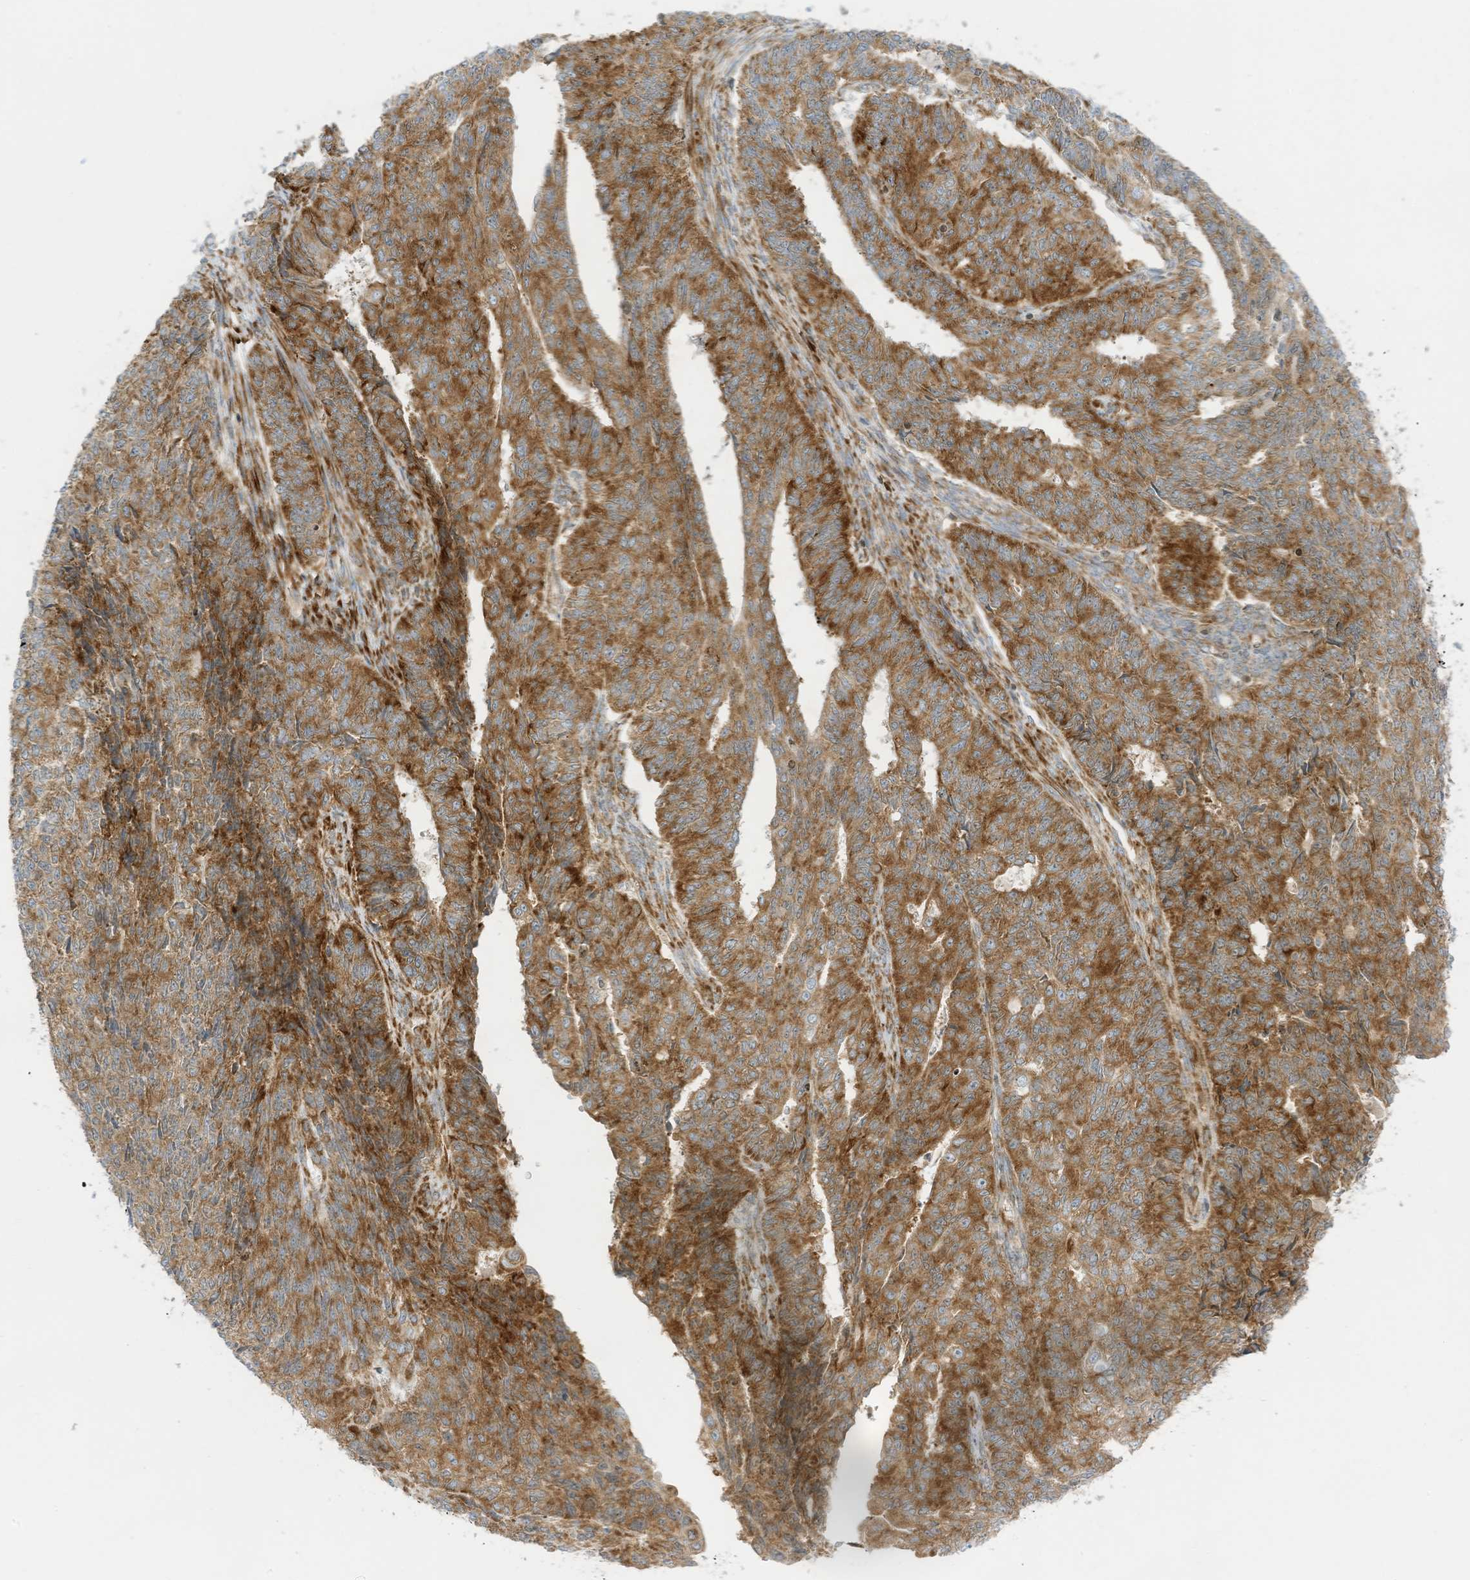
{"staining": {"intensity": "strong", "quantity": ">75%", "location": "cytoplasmic/membranous"}, "tissue": "endometrial cancer", "cell_type": "Tumor cells", "image_type": "cancer", "snomed": [{"axis": "morphology", "description": "Adenocarcinoma, NOS"}, {"axis": "topography", "description": "Endometrium"}], "caption": "Immunohistochemistry (DAB (3,3'-diaminobenzidine)) staining of adenocarcinoma (endometrial) exhibits strong cytoplasmic/membranous protein positivity in approximately >75% of tumor cells.", "gene": "EDF1", "patient": {"sex": "female", "age": 32}}